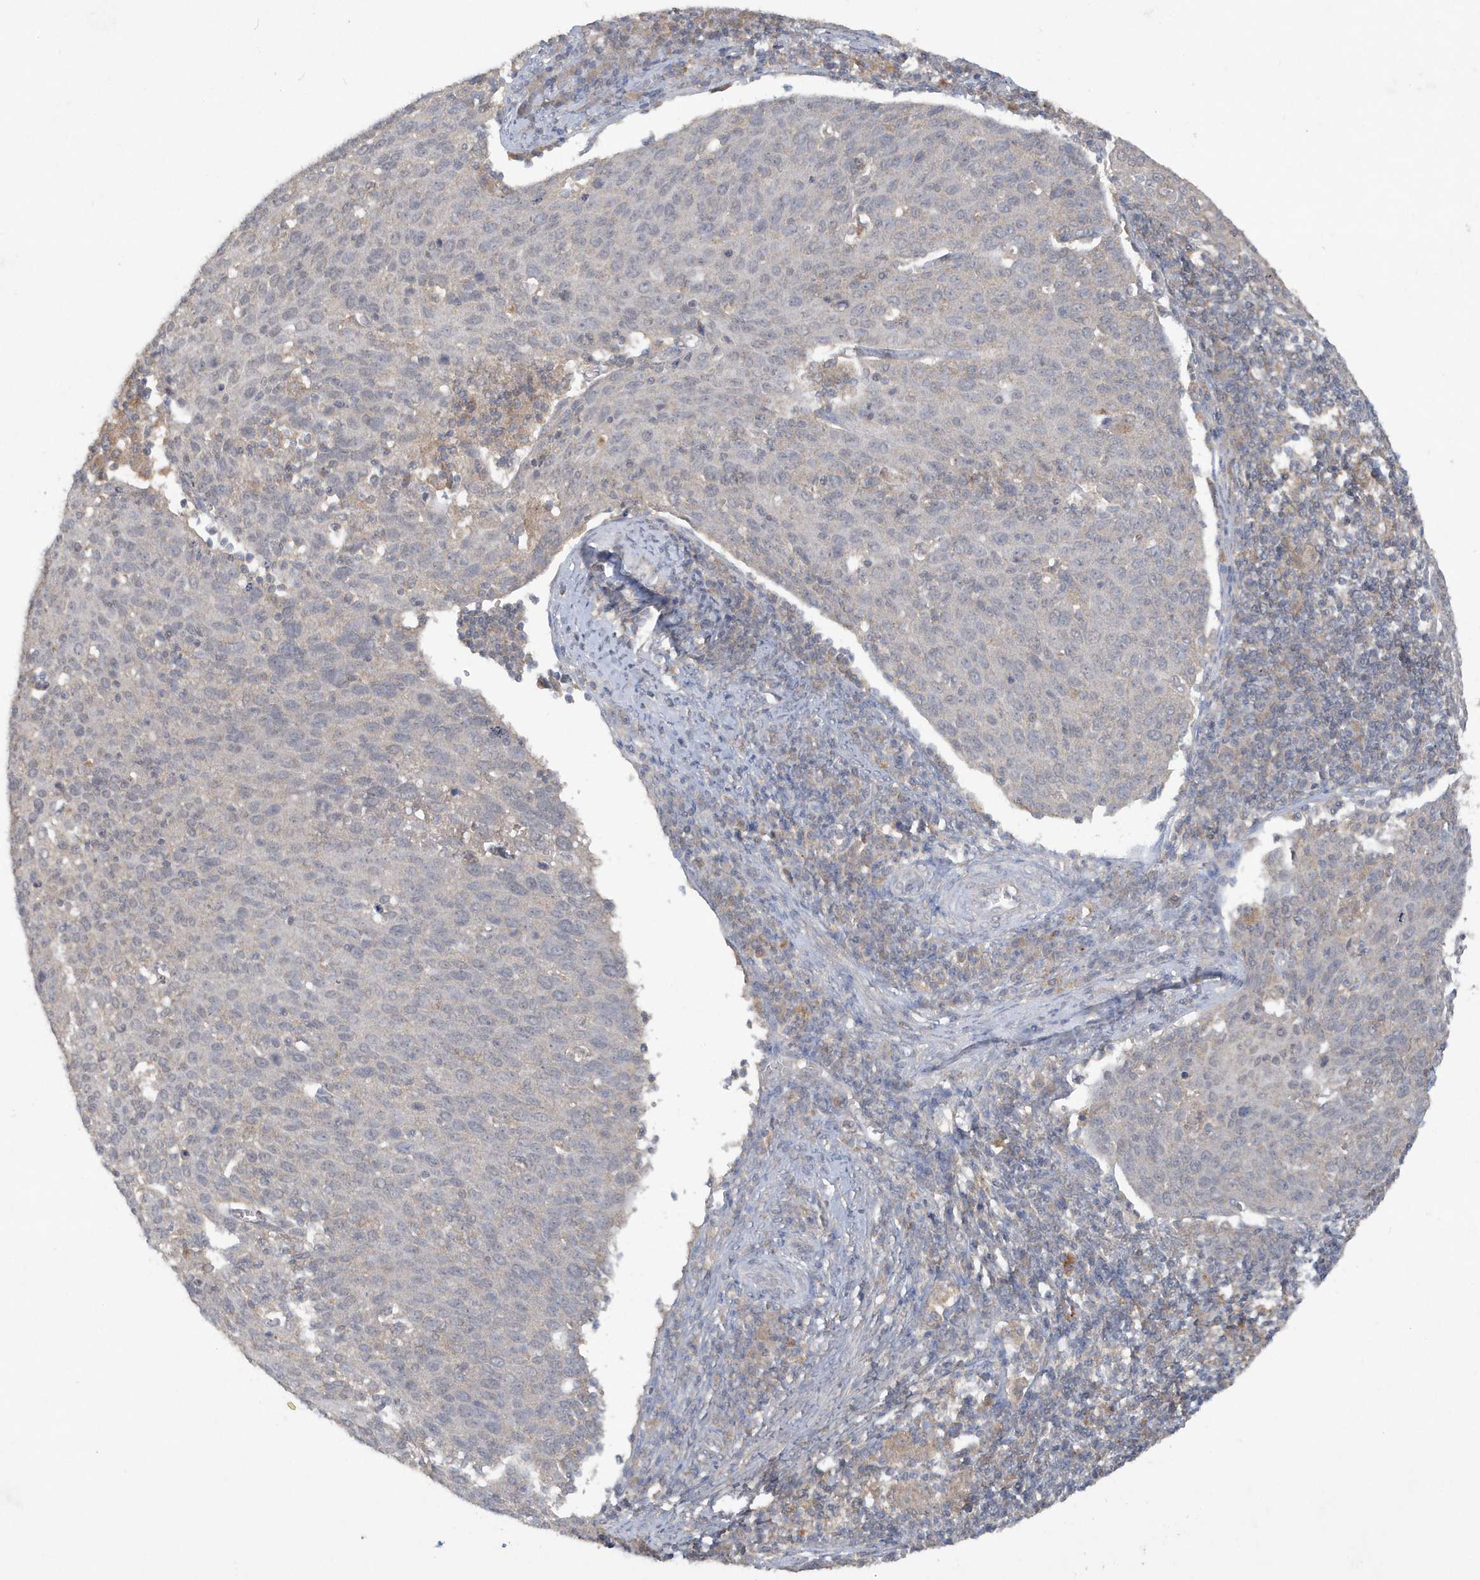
{"staining": {"intensity": "negative", "quantity": "none", "location": "none"}, "tissue": "cervical cancer", "cell_type": "Tumor cells", "image_type": "cancer", "snomed": [{"axis": "morphology", "description": "Squamous cell carcinoma, NOS"}, {"axis": "topography", "description": "Cervix"}], "caption": "Image shows no protein expression in tumor cells of cervical squamous cell carcinoma tissue.", "gene": "C1RL", "patient": {"sex": "female", "age": 38}}